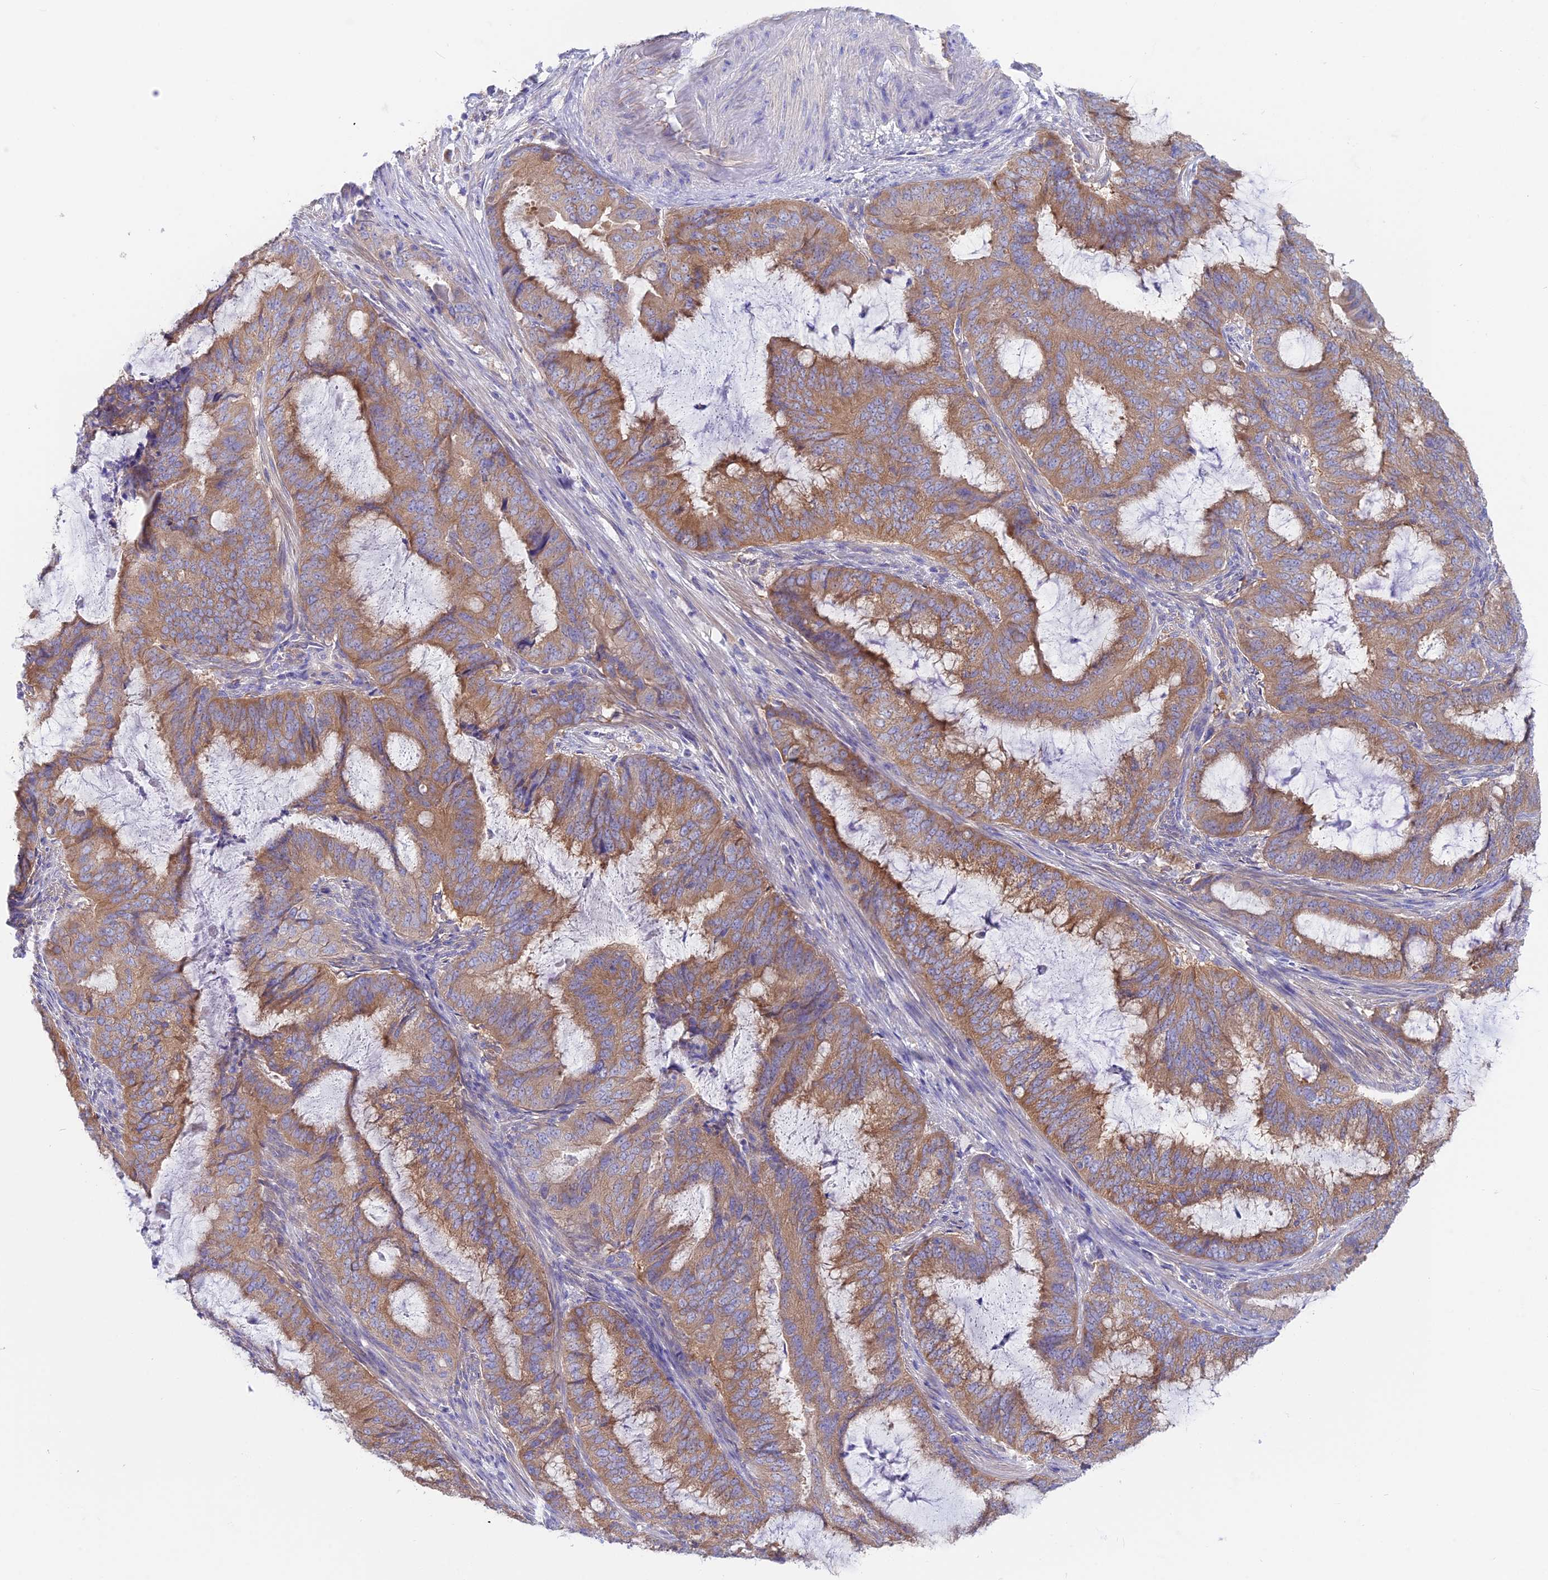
{"staining": {"intensity": "moderate", "quantity": ">75%", "location": "cytoplasmic/membranous"}, "tissue": "endometrial cancer", "cell_type": "Tumor cells", "image_type": "cancer", "snomed": [{"axis": "morphology", "description": "Adenocarcinoma, NOS"}, {"axis": "topography", "description": "Endometrium"}], "caption": "Protein positivity by immunohistochemistry (IHC) shows moderate cytoplasmic/membranous staining in about >75% of tumor cells in endometrial adenocarcinoma.", "gene": "LZTFL1", "patient": {"sex": "female", "age": 51}}